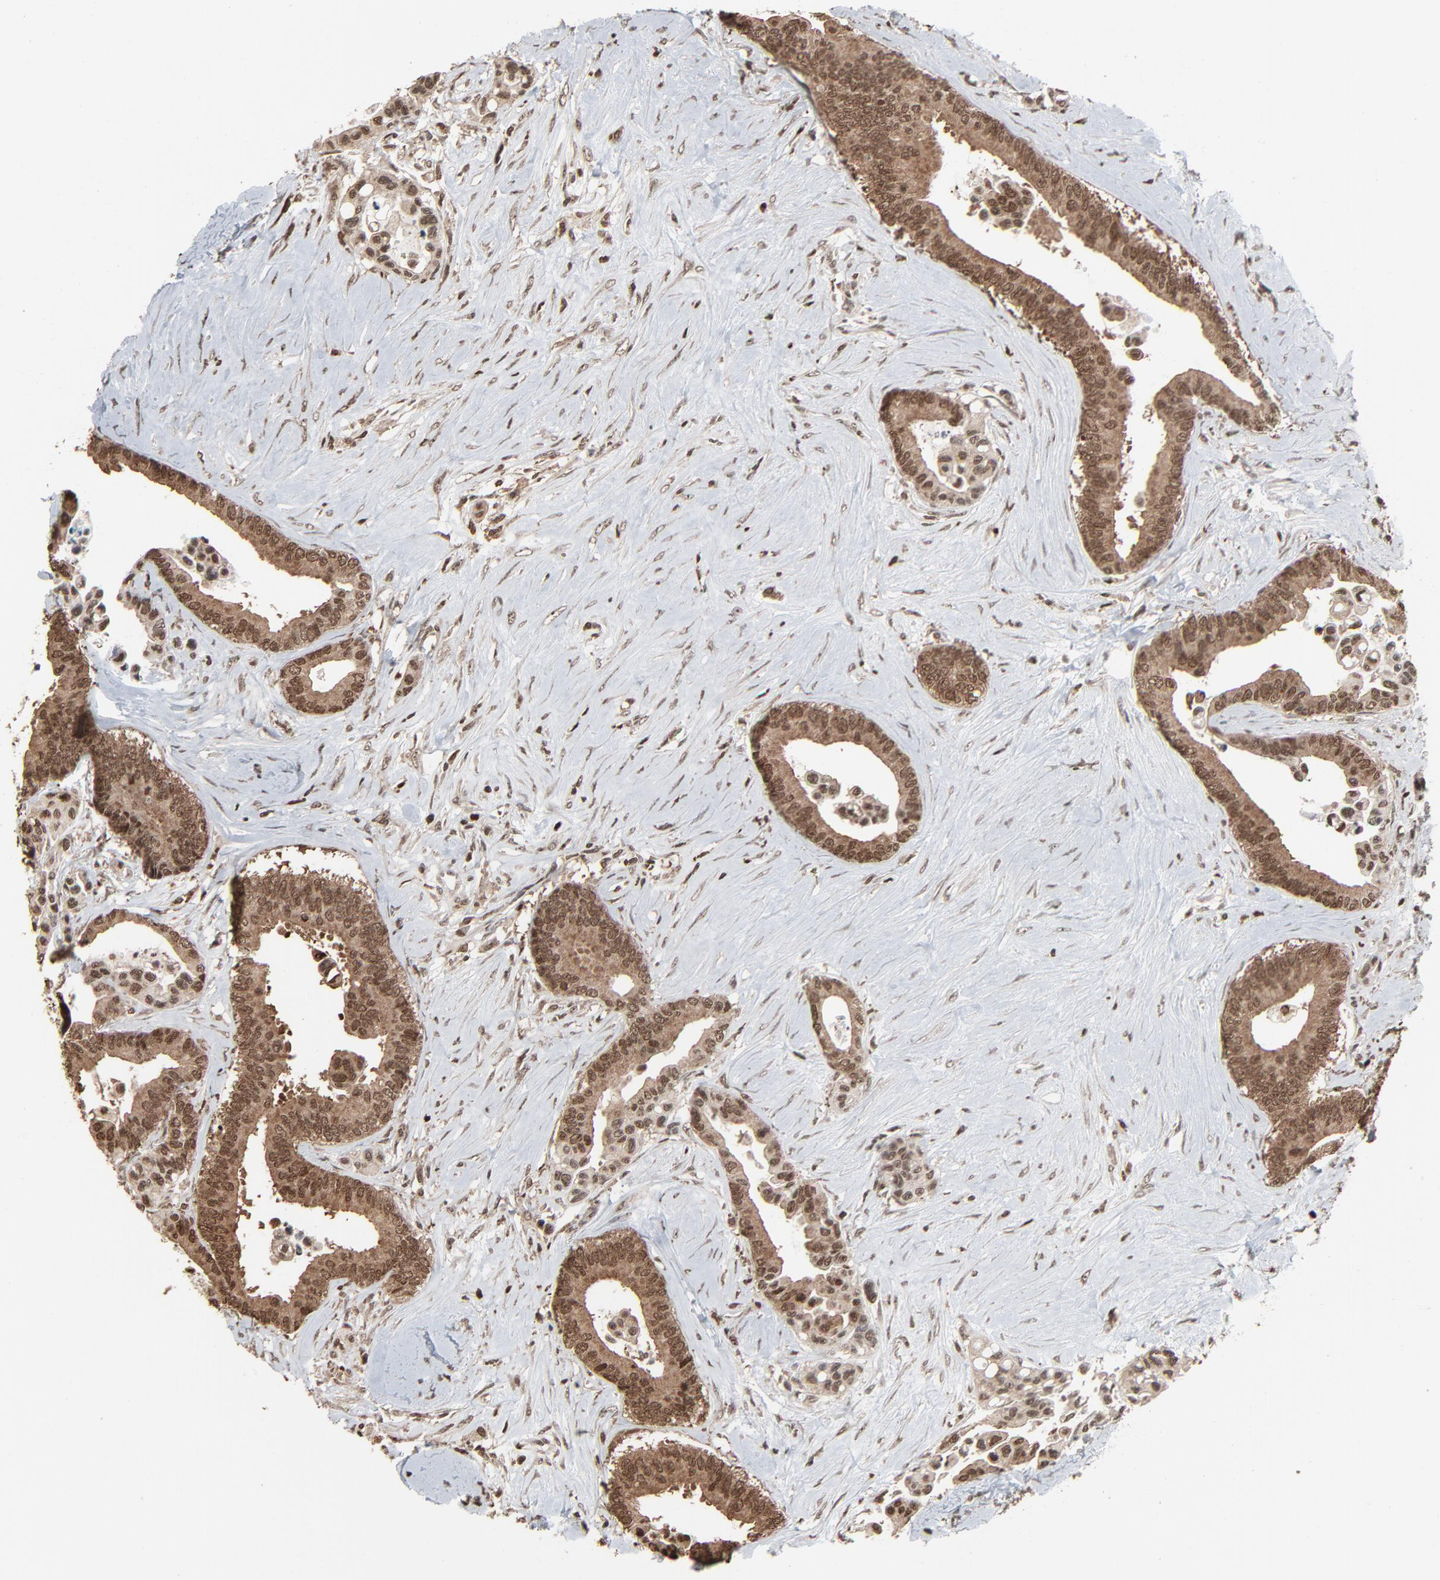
{"staining": {"intensity": "strong", "quantity": ">75%", "location": "cytoplasmic/membranous,nuclear"}, "tissue": "colorectal cancer", "cell_type": "Tumor cells", "image_type": "cancer", "snomed": [{"axis": "morphology", "description": "Adenocarcinoma, NOS"}, {"axis": "topography", "description": "Colon"}], "caption": "Immunohistochemistry (IHC) image of neoplastic tissue: colorectal adenocarcinoma stained using IHC demonstrates high levels of strong protein expression localized specifically in the cytoplasmic/membranous and nuclear of tumor cells, appearing as a cytoplasmic/membranous and nuclear brown color.", "gene": "RPS6KA3", "patient": {"sex": "male", "age": 82}}